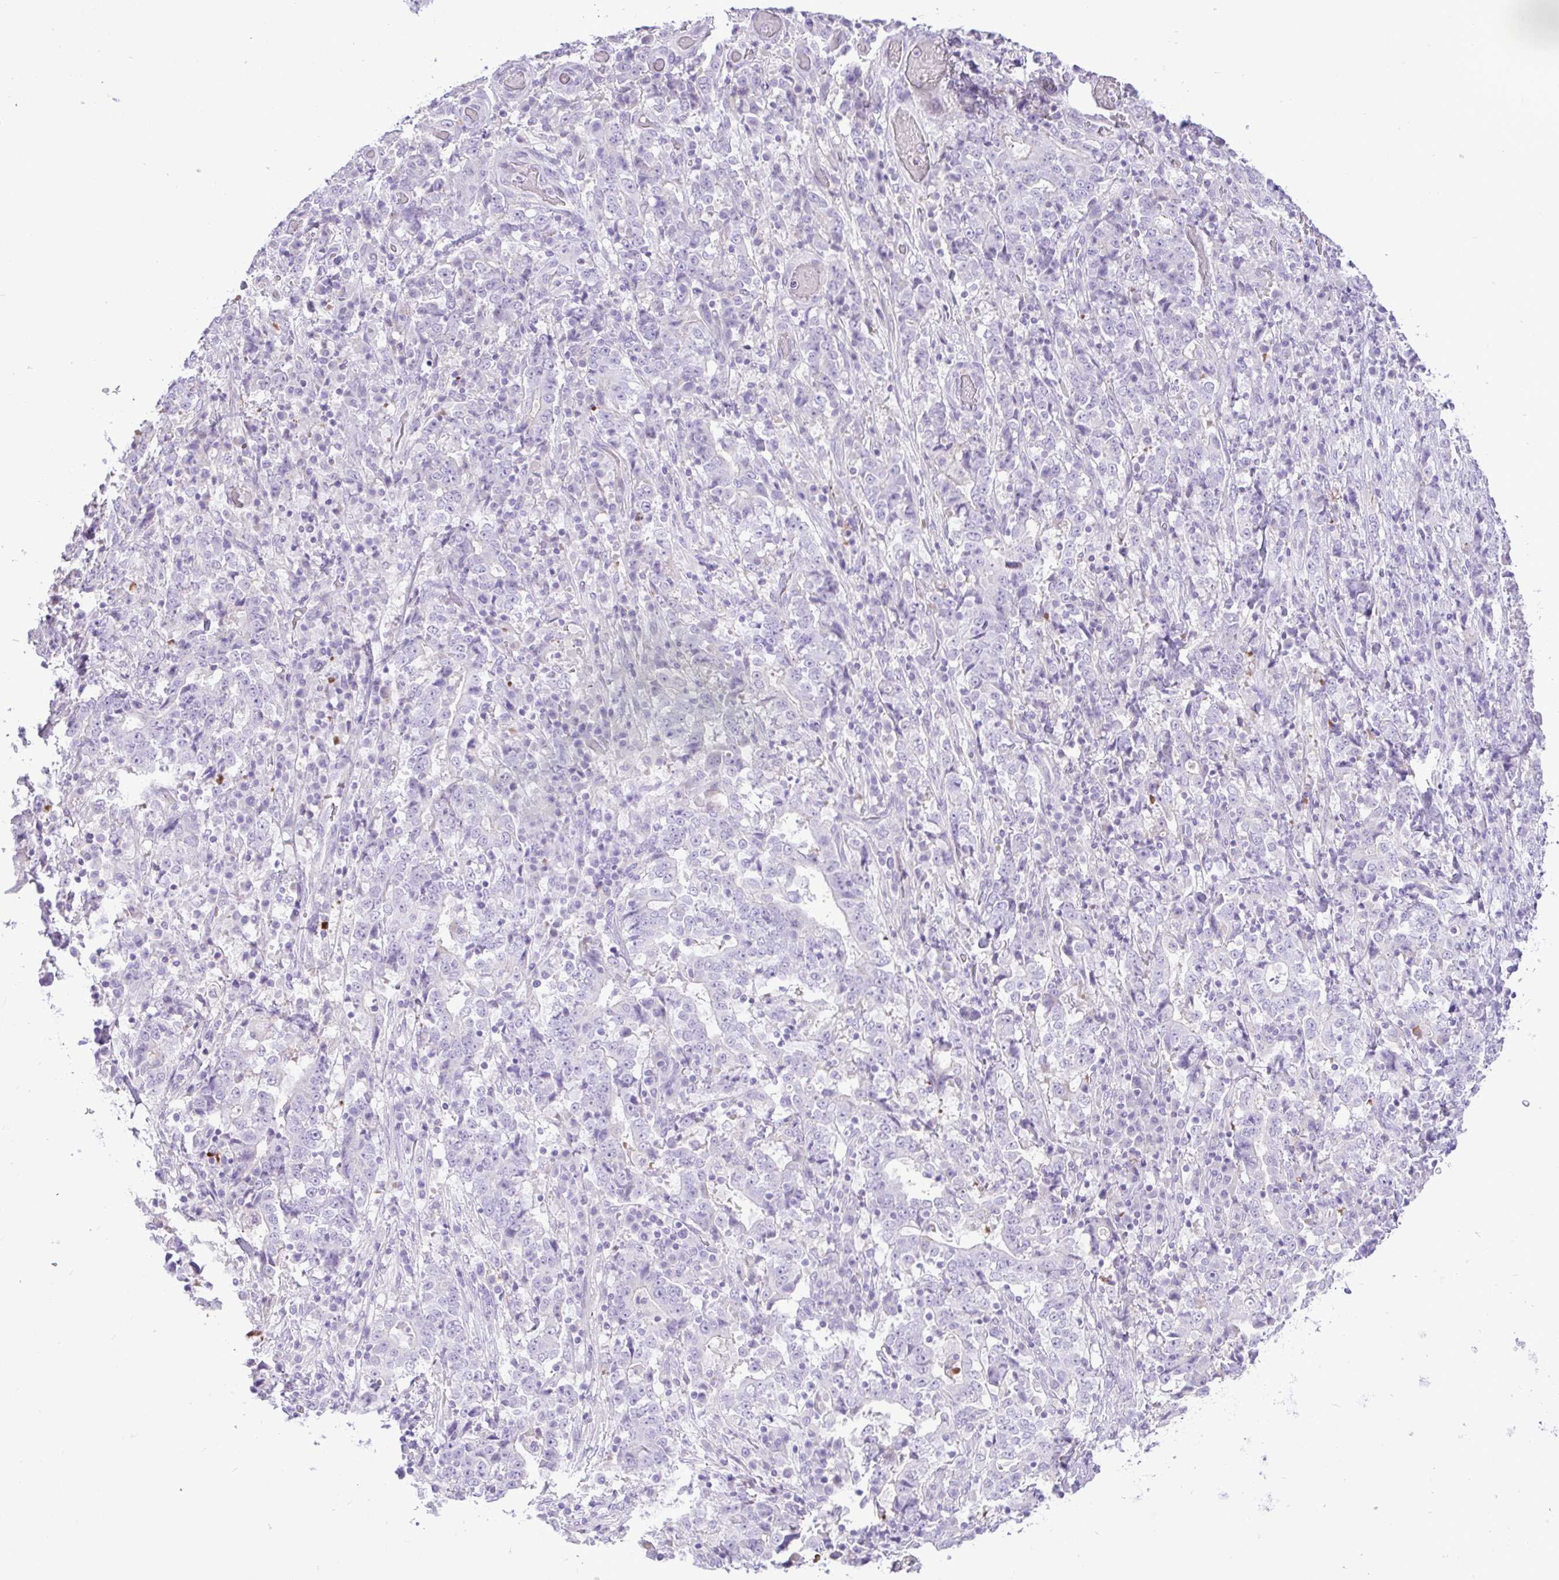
{"staining": {"intensity": "negative", "quantity": "none", "location": "none"}, "tissue": "stomach cancer", "cell_type": "Tumor cells", "image_type": "cancer", "snomed": [{"axis": "morphology", "description": "Normal tissue, NOS"}, {"axis": "morphology", "description": "Adenocarcinoma, NOS"}, {"axis": "topography", "description": "Stomach, upper"}, {"axis": "topography", "description": "Stomach"}], "caption": "Immunohistochemical staining of human adenocarcinoma (stomach) displays no significant staining in tumor cells.", "gene": "ZNF101", "patient": {"sex": "male", "age": 59}}